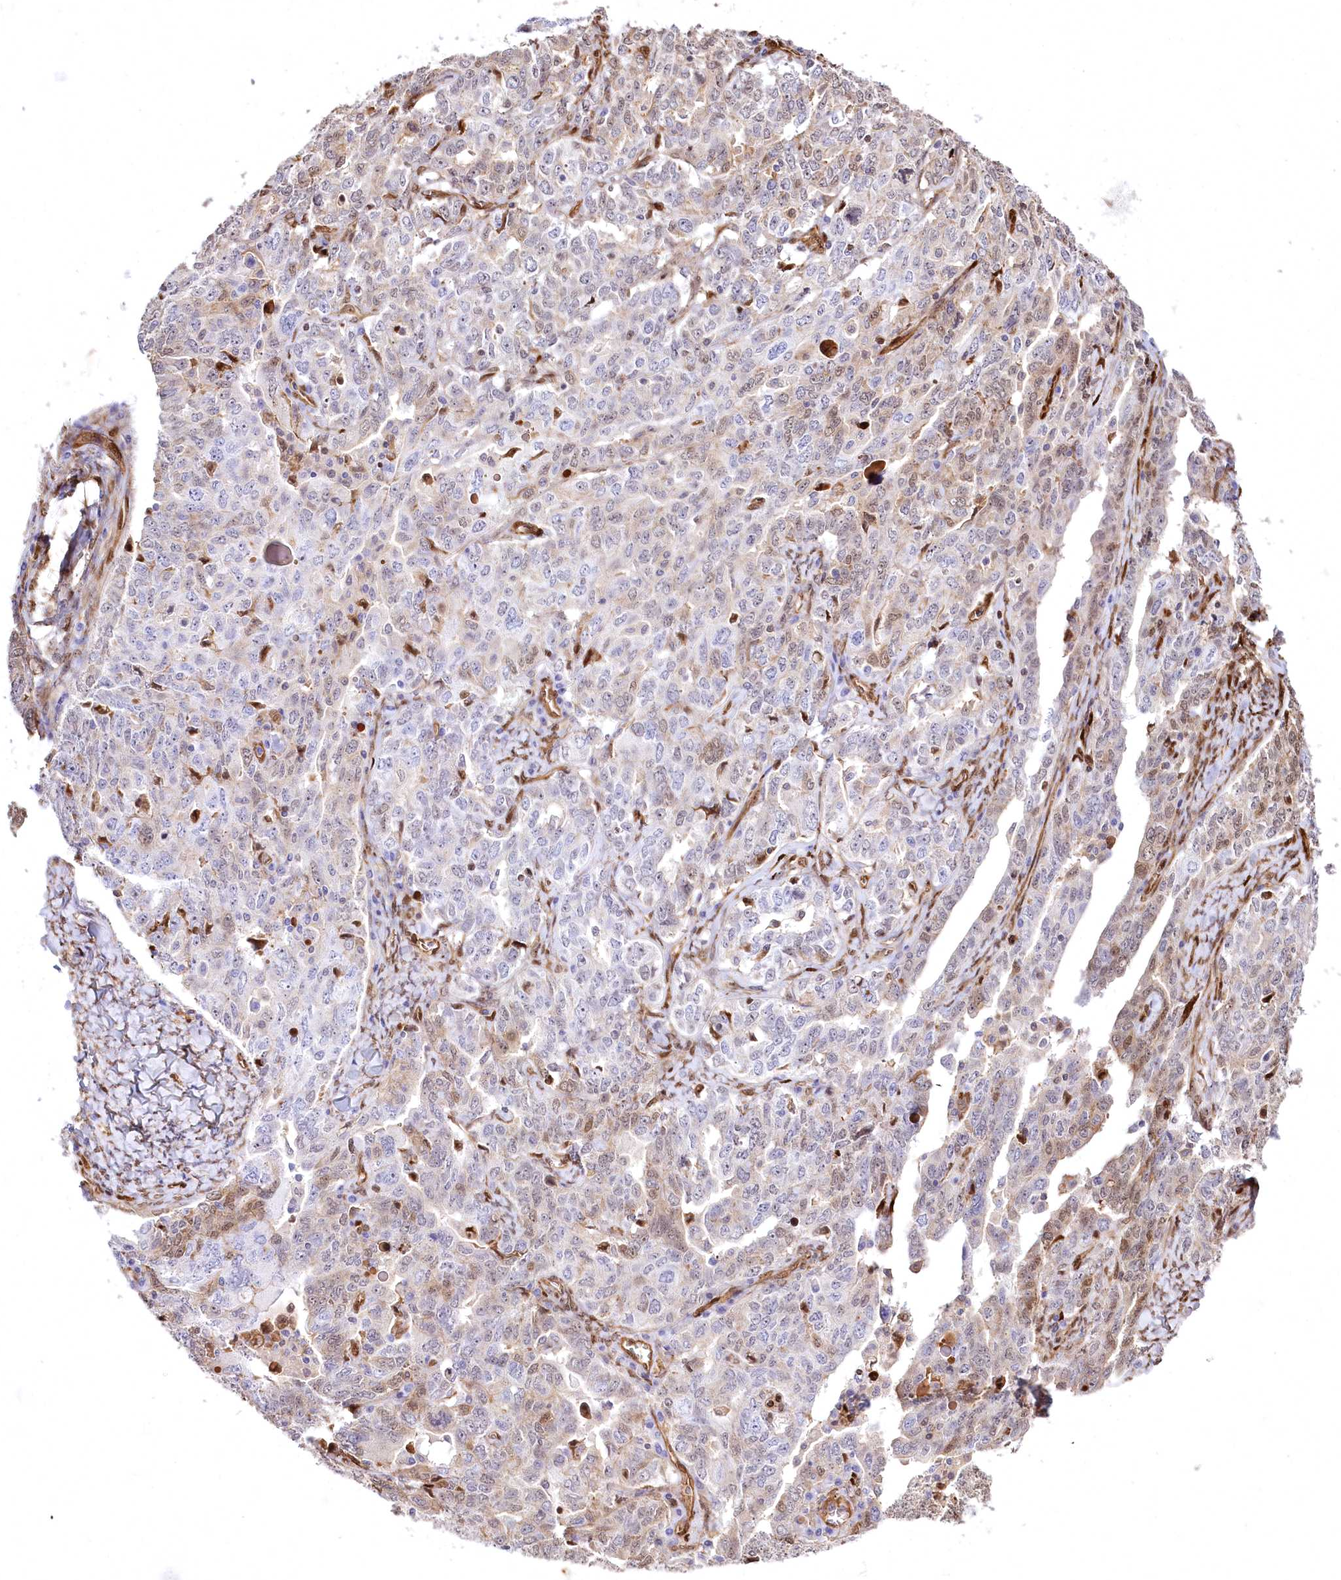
{"staining": {"intensity": "moderate", "quantity": "<25%", "location": "nuclear"}, "tissue": "ovarian cancer", "cell_type": "Tumor cells", "image_type": "cancer", "snomed": [{"axis": "morphology", "description": "Carcinoma, endometroid"}, {"axis": "topography", "description": "Ovary"}], "caption": "Immunohistochemistry micrograph of neoplastic tissue: ovarian cancer stained using IHC shows low levels of moderate protein expression localized specifically in the nuclear of tumor cells, appearing as a nuclear brown color.", "gene": "PTMS", "patient": {"sex": "female", "age": 62}}